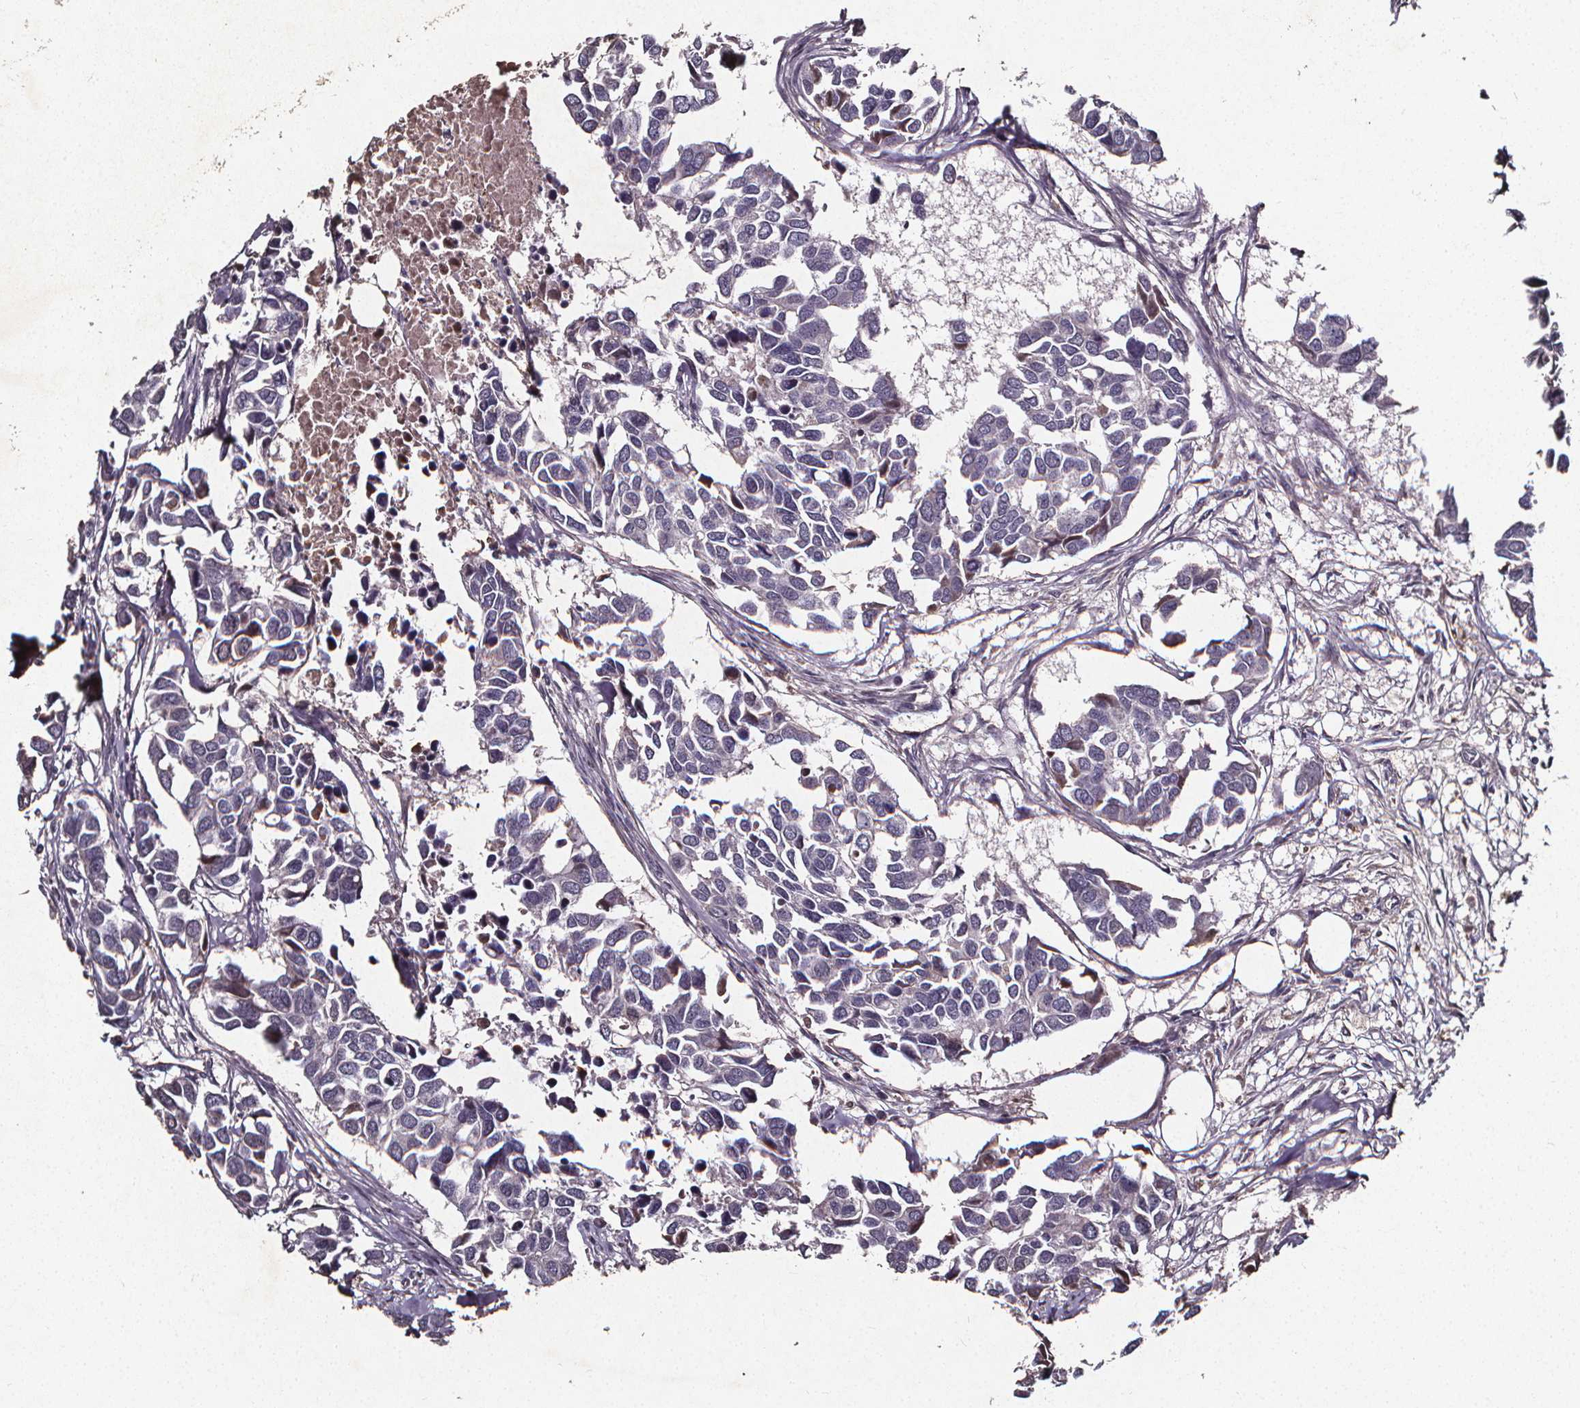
{"staining": {"intensity": "negative", "quantity": "none", "location": "none"}, "tissue": "breast cancer", "cell_type": "Tumor cells", "image_type": "cancer", "snomed": [{"axis": "morphology", "description": "Duct carcinoma"}, {"axis": "topography", "description": "Breast"}], "caption": "Human breast cancer (infiltrating ductal carcinoma) stained for a protein using immunohistochemistry demonstrates no staining in tumor cells.", "gene": "SPAG8", "patient": {"sex": "female", "age": 83}}